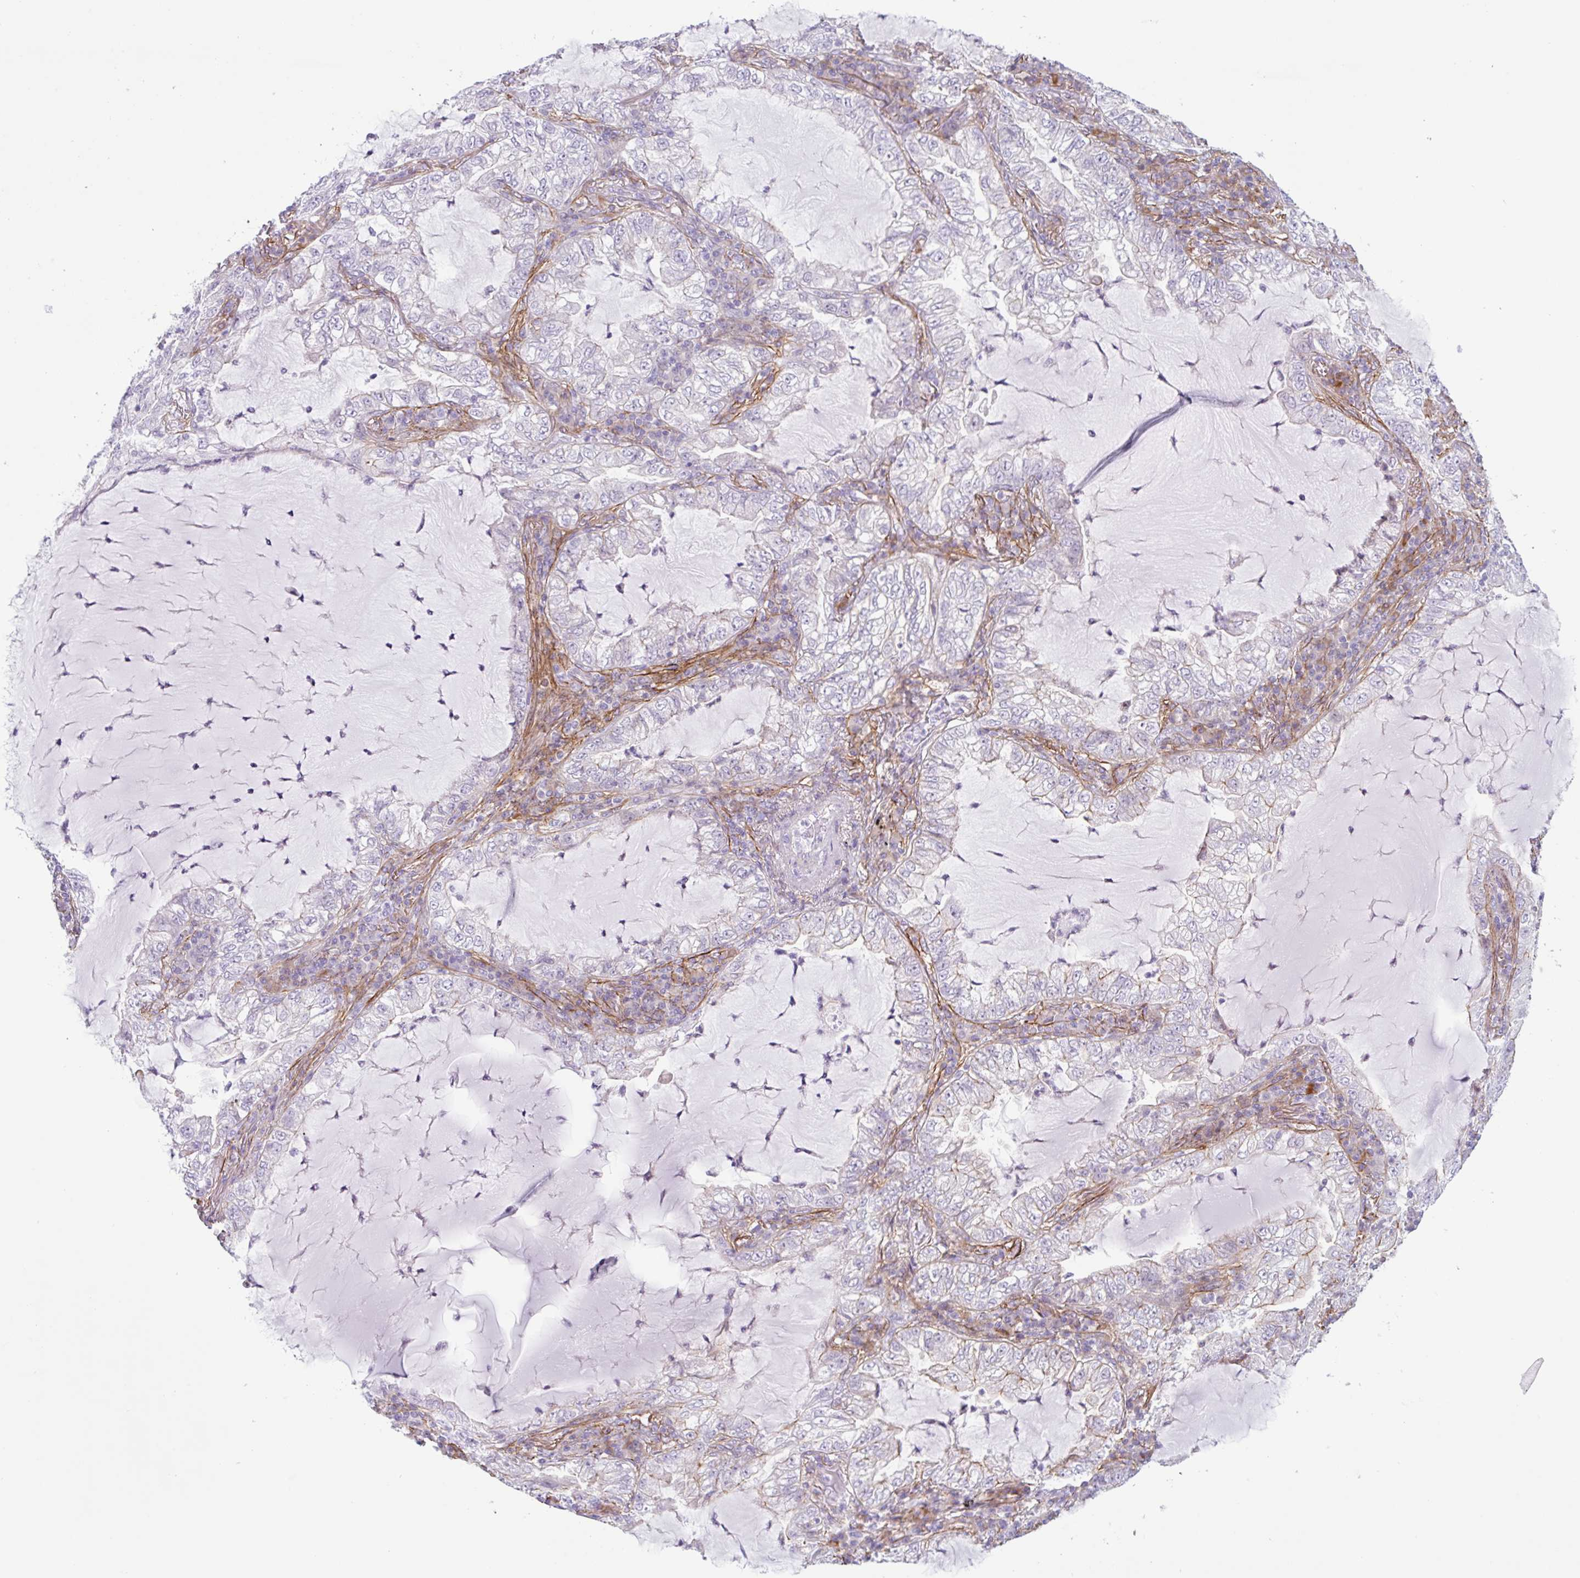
{"staining": {"intensity": "negative", "quantity": "none", "location": "none"}, "tissue": "lung cancer", "cell_type": "Tumor cells", "image_type": "cancer", "snomed": [{"axis": "morphology", "description": "Adenocarcinoma, NOS"}, {"axis": "topography", "description": "Lung"}], "caption": "The micrograph exhibits no significant expression in tumor cells of lung cancer (adenocarcinoma).", "gene": "MYH10", "patient": {"sex": "female", "age": 73}}